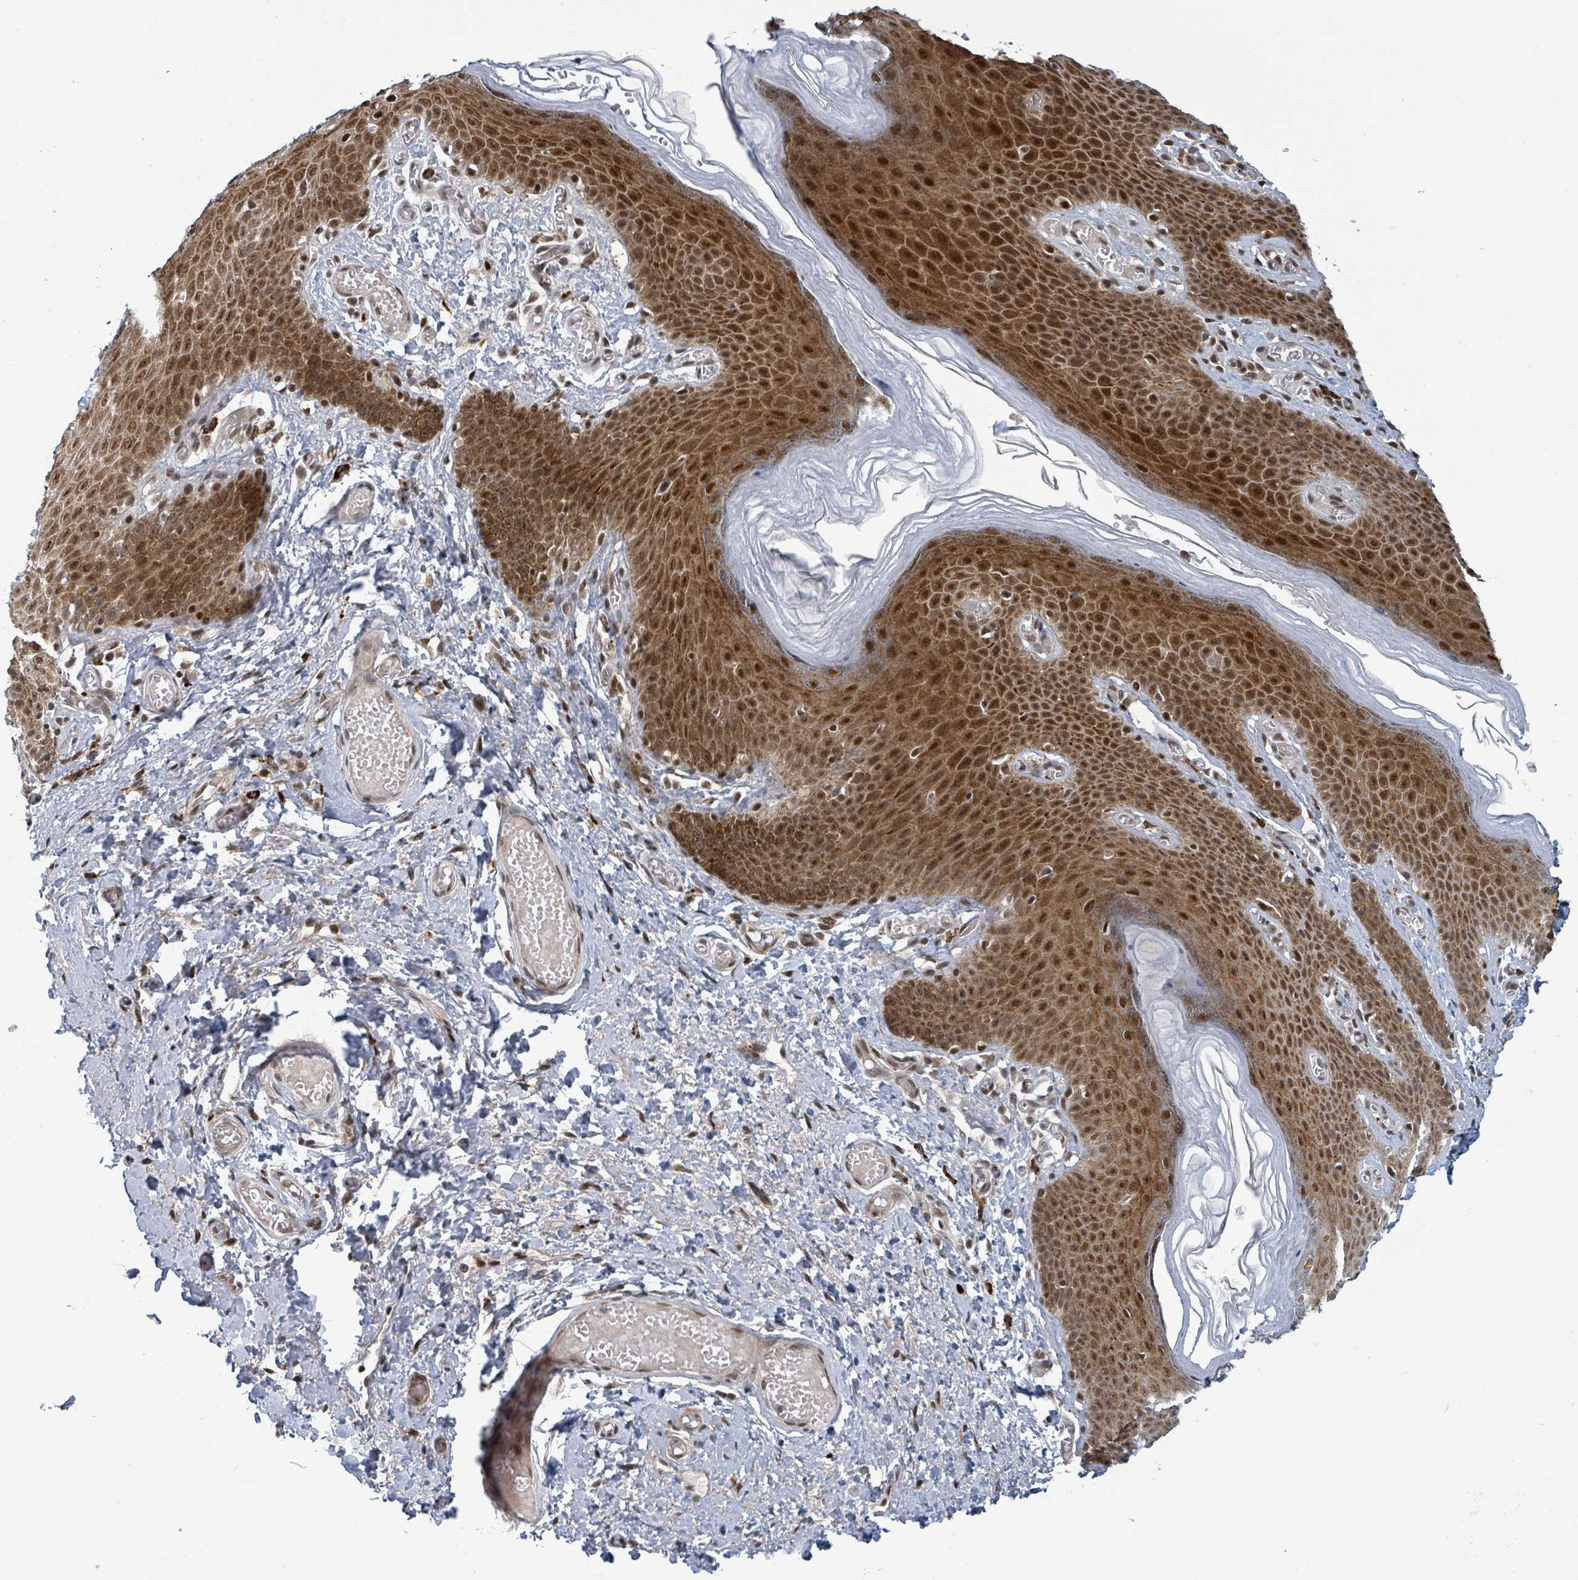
{"staining": {"intensity": "strong", "quantity": ">75%", "location": "cytoplasmic/membranous,nuclear"}, "tissue": "skin", "cell_type": "Epidermal cells", "image_type": "normal", "snomed": [{"axis": "morphology", "description": "Normal tissue, NOS"}, {"axis": "topography", "description": "Anal"}], "caption": "Immunohistochemistry (IHC) image of normal skin: human skin stained using immunohistochemistry (IHC) displays high levels of strong protein expression localized specifically in the cytoplasmic/membranous,nuclear of epidermal cells, appearing as a cytoplasmic/membranous,nuclear brown color.", "gene": "GTF3C1", "patient": {"sex": "female", "age": 40}}